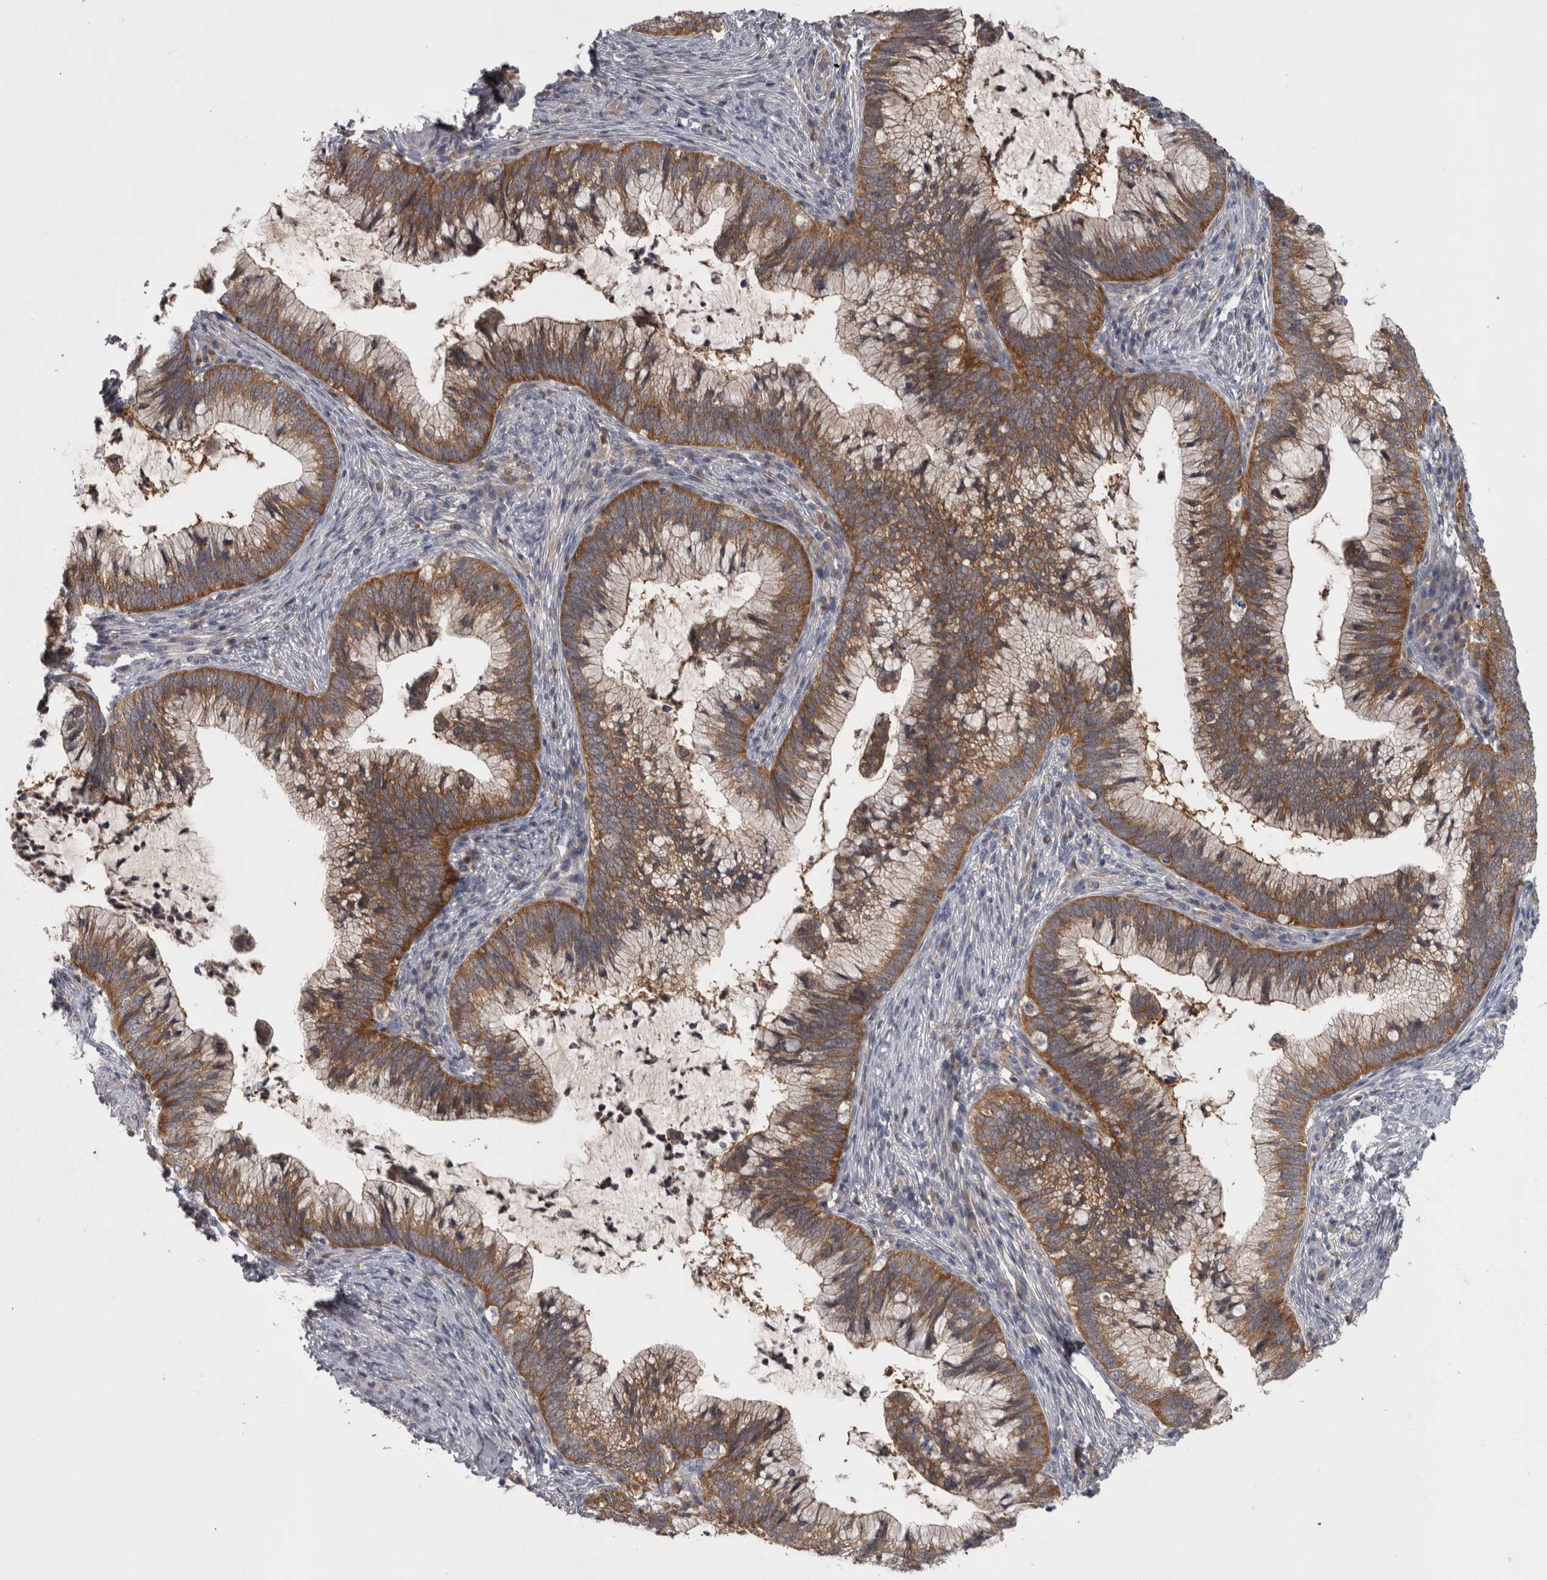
{"staining": {"intensity": "moderate", "quantity": ">75%", "location": "cytoplasmic/membranous"}, "tissue": "cervical cancer", "cell_type": "Tumor cells", "image_type": "cancer", "snomed": [{"axis": "morphology", "description": "Adenocarcinoma, NOS"}, {"axis": "topography", "description": "Cervix"}], "caption": "Cervical cancer stained with immunohistochemistry shows moderate cytoplasmic/membranous positivity in approximately >75% of tumor cells.", "gene": "PRKCI", "patient": {"sex": "female", "age": 36}}